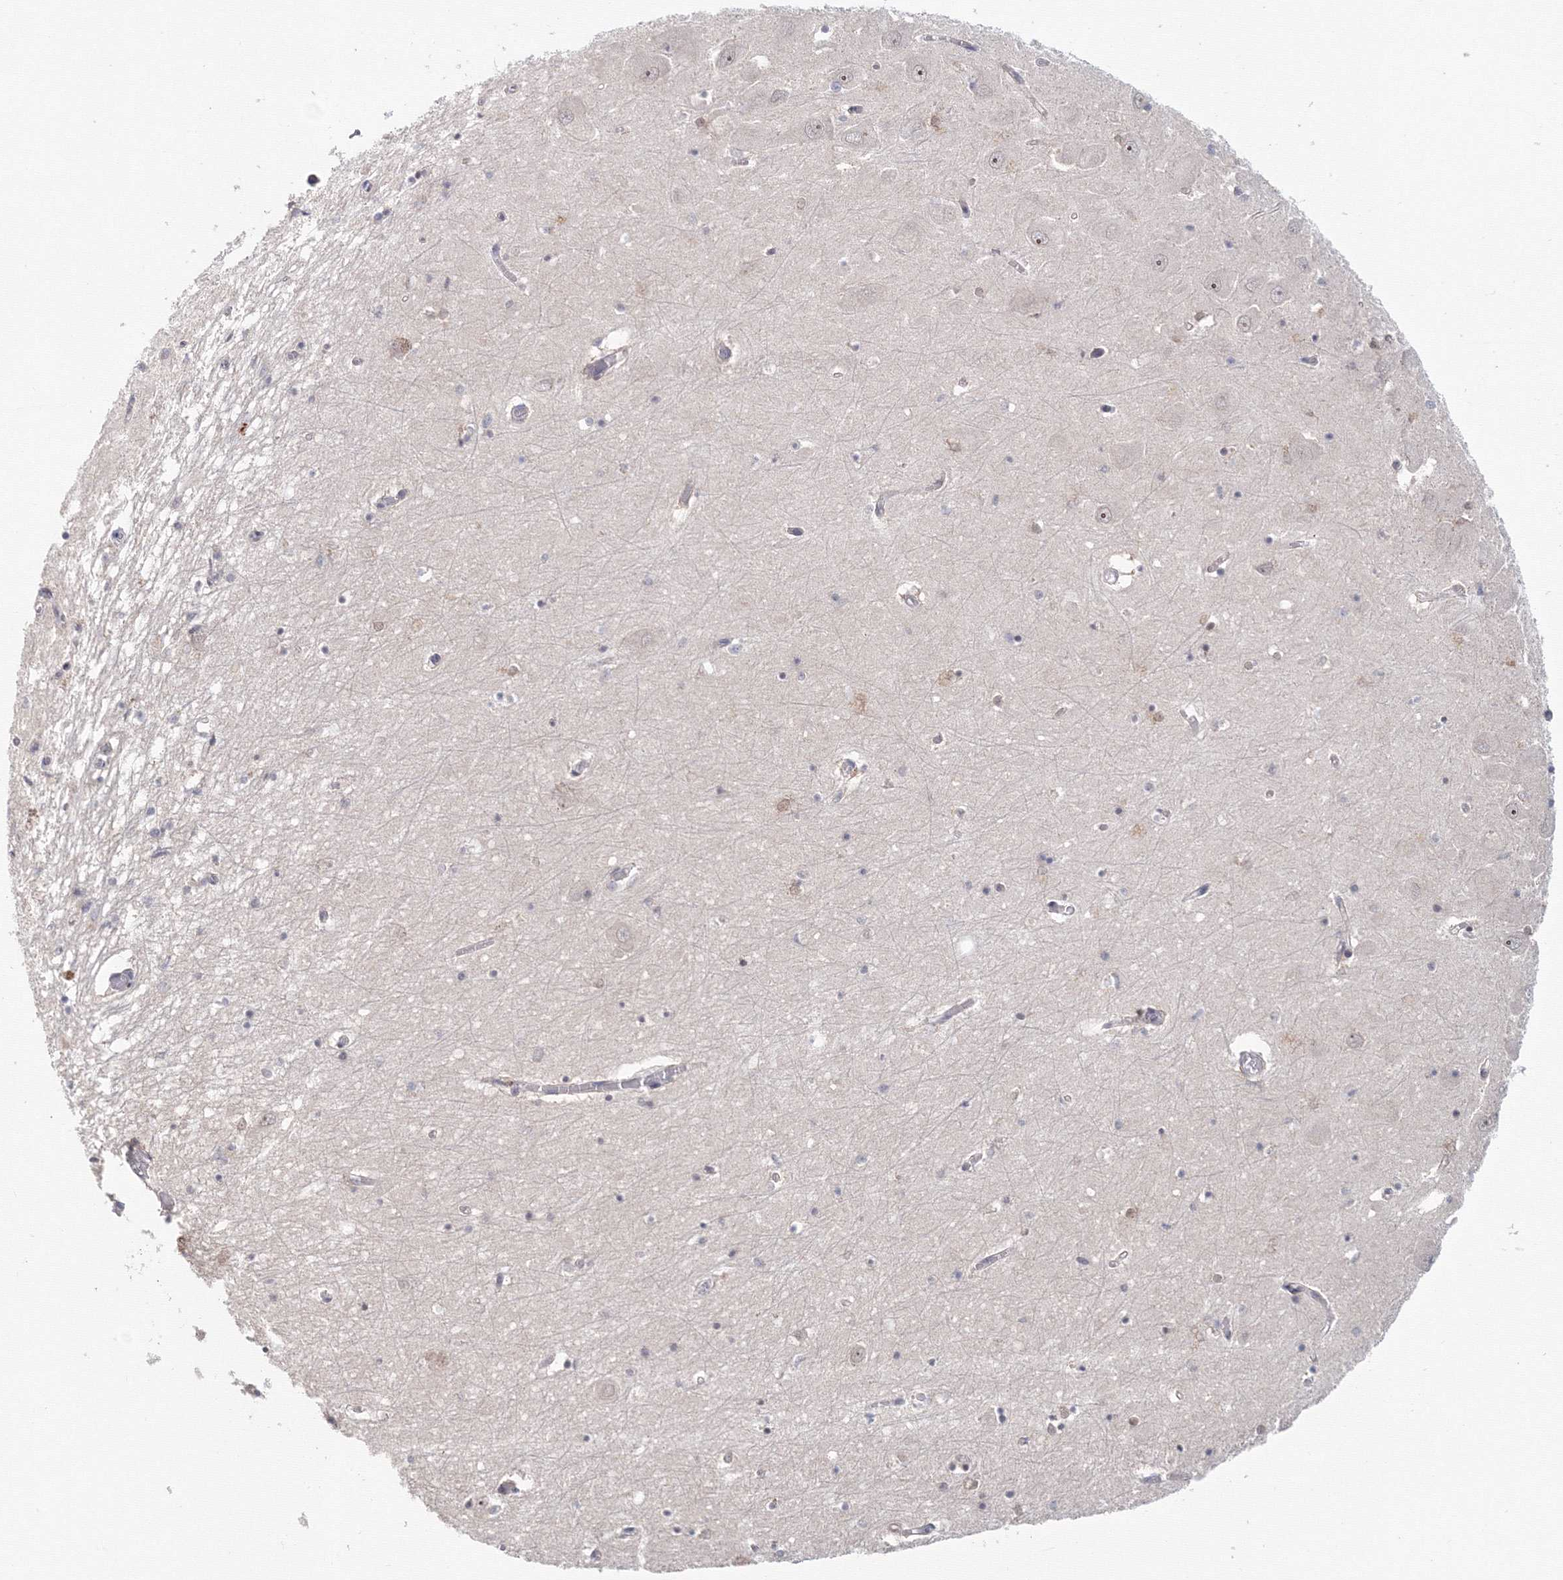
{"staining": {"intensity": "moderate", "quantity": "<25%", "location": "cytoplasmic/membranous,nuclear"}, "tissue": "hippocampus", "cell_type": "Glial cells", "image_type": "normal", "snomed": [{"axis": "morphology", "description": "Normal tissue, NOS"}, {"axis": "topography", "description": "Hippocampus"}], "caption": "Immunohistochemical staining of unremarkable human hippocampus demonstrates <25% levels of moderate cytoplasmic/membranous,nuclear protein expression in about <25% of glial cells. (DAB IHC, brown staining for protein, blue staining for nuclei).", "gene": "SLC7A7", "patient": {"sex": "male", "age": 70}}